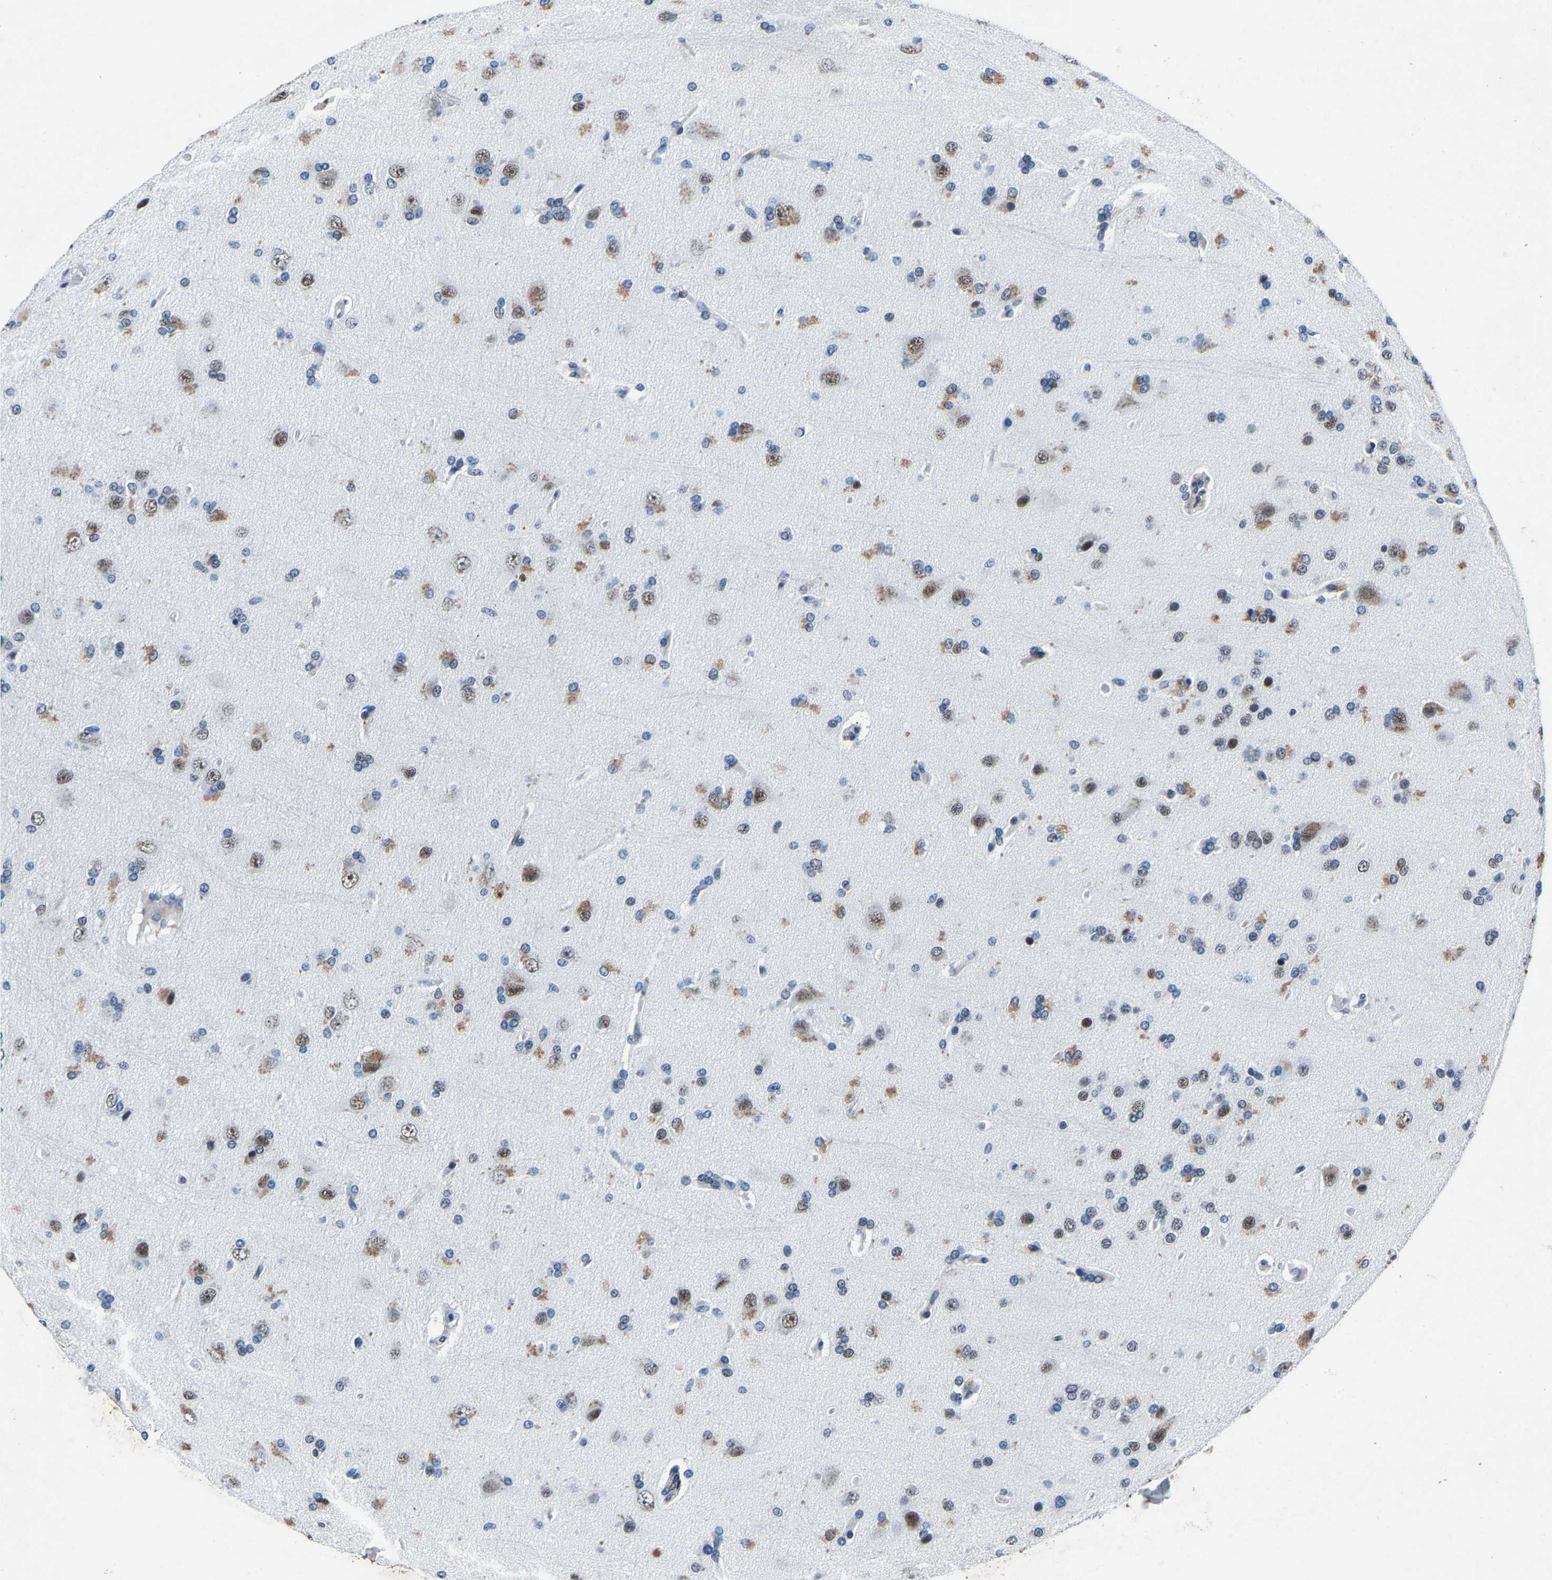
{"staining": {"intensity": "moderate", "quantity": "25%-75%", "location": "cytoplasmic/membranous,nuclear"}, "tissue": "glioma", "cell_type": "Tumor cells", "image_type": "cancer", "snomed": [{"axis": "morphology", "description": "Glioma, malignant, High grade"}, {"axis": "topography", "description": "Brain"}], "caption": "Glioma stained with IHC reveals moderate cytoplasmic/membranous and nuclear staining in approximately 25%-75% of tumor cells.", "gene": "UBN2", "patient": {"sex": "male", "age": 72}}